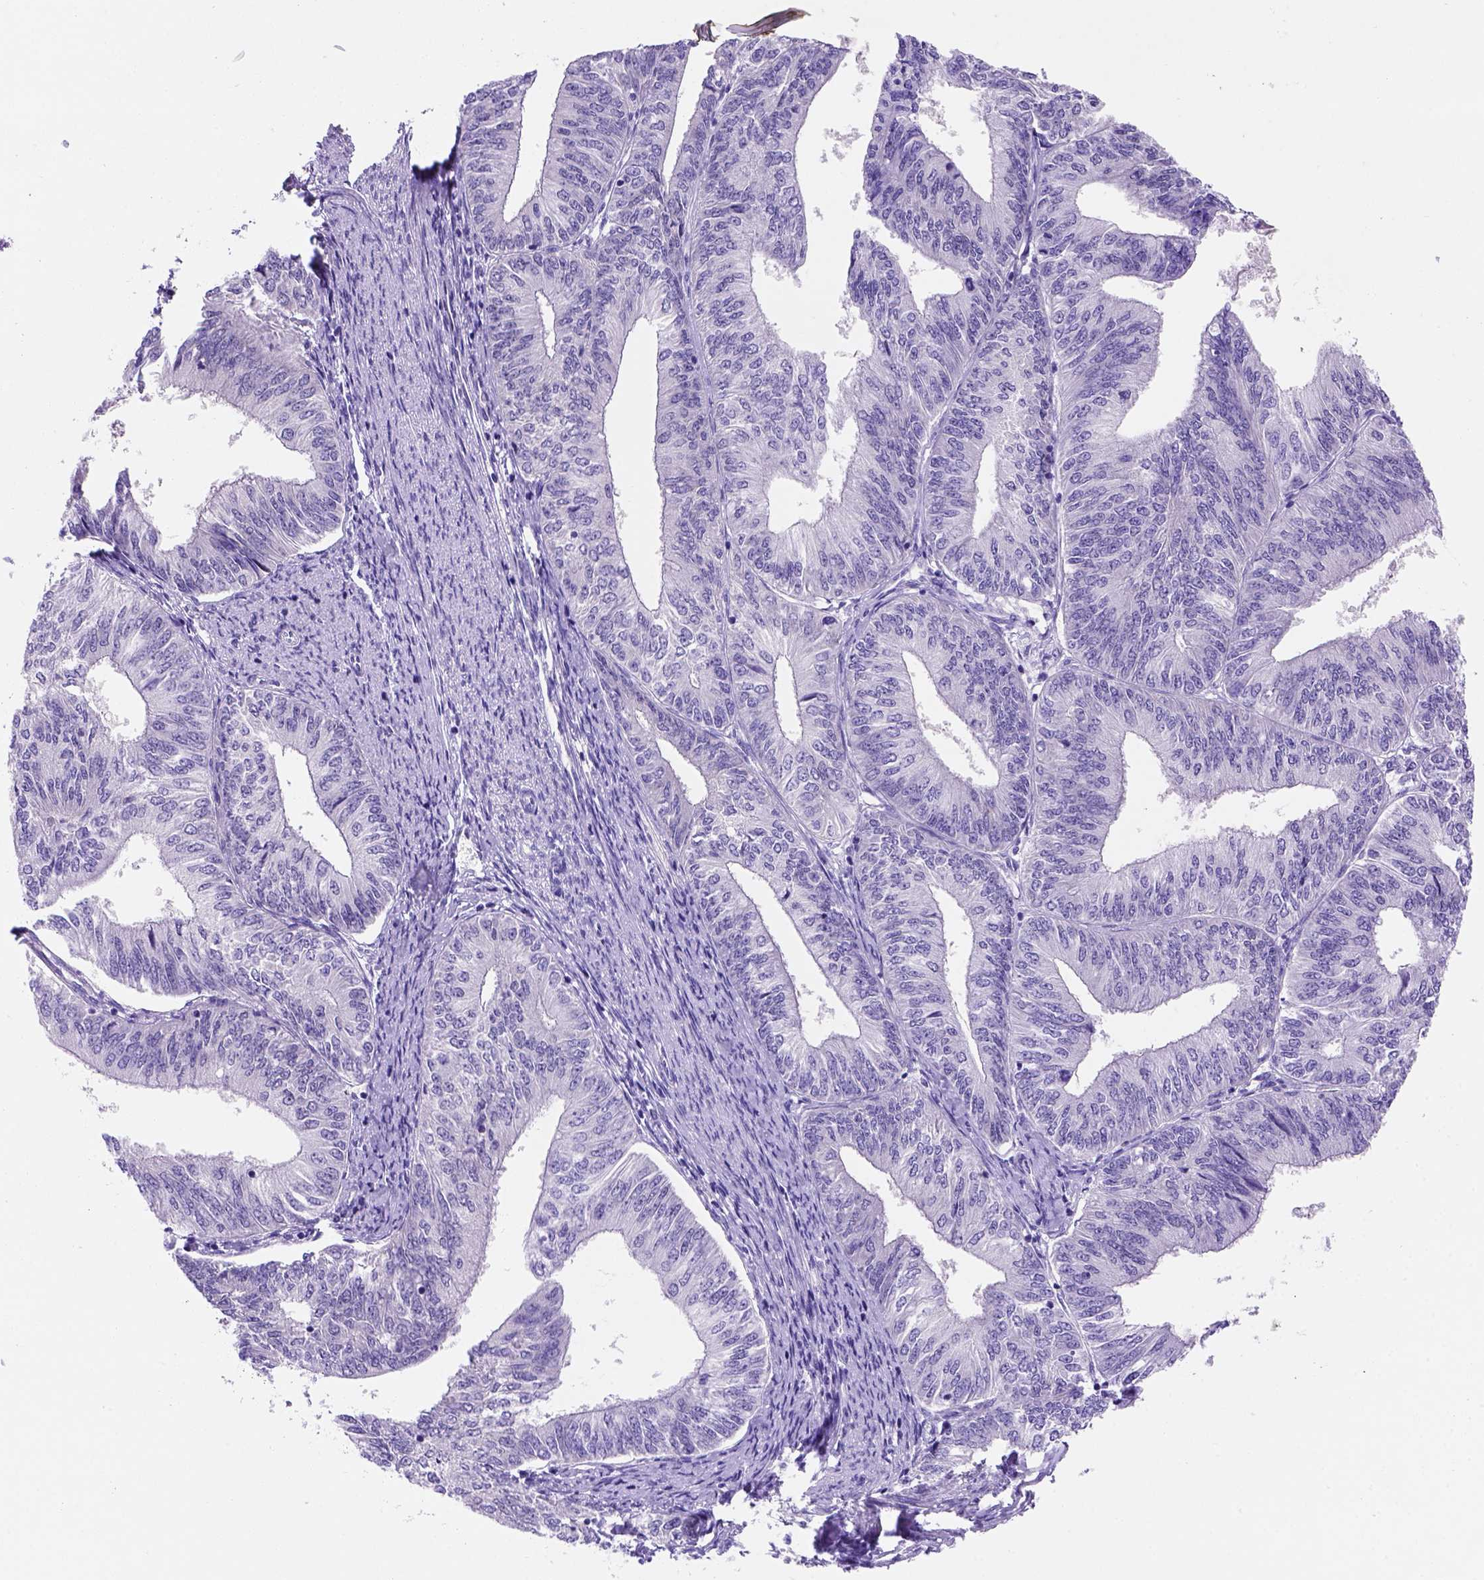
{"staining": {"intensity": "negative", "quantity": "none", "location": "none"}, "tissue": "endometrial cancer", "cell_type": "Tumor cells", "image_type": "cancer", "snomed": [{"axis": "morphology", "description": "Adenocarcinoma, NOS"}, {"axis": "topography", "description": "Endometrium"}], "caption": "Immunohistochemistry (IHC) photomicrograph of human endometrial cancer stained for a protein (brown), which reveals no positivity in tumor cells.", "gene": "FAM81B", "patient": {"sex": "female", "age": 58}}